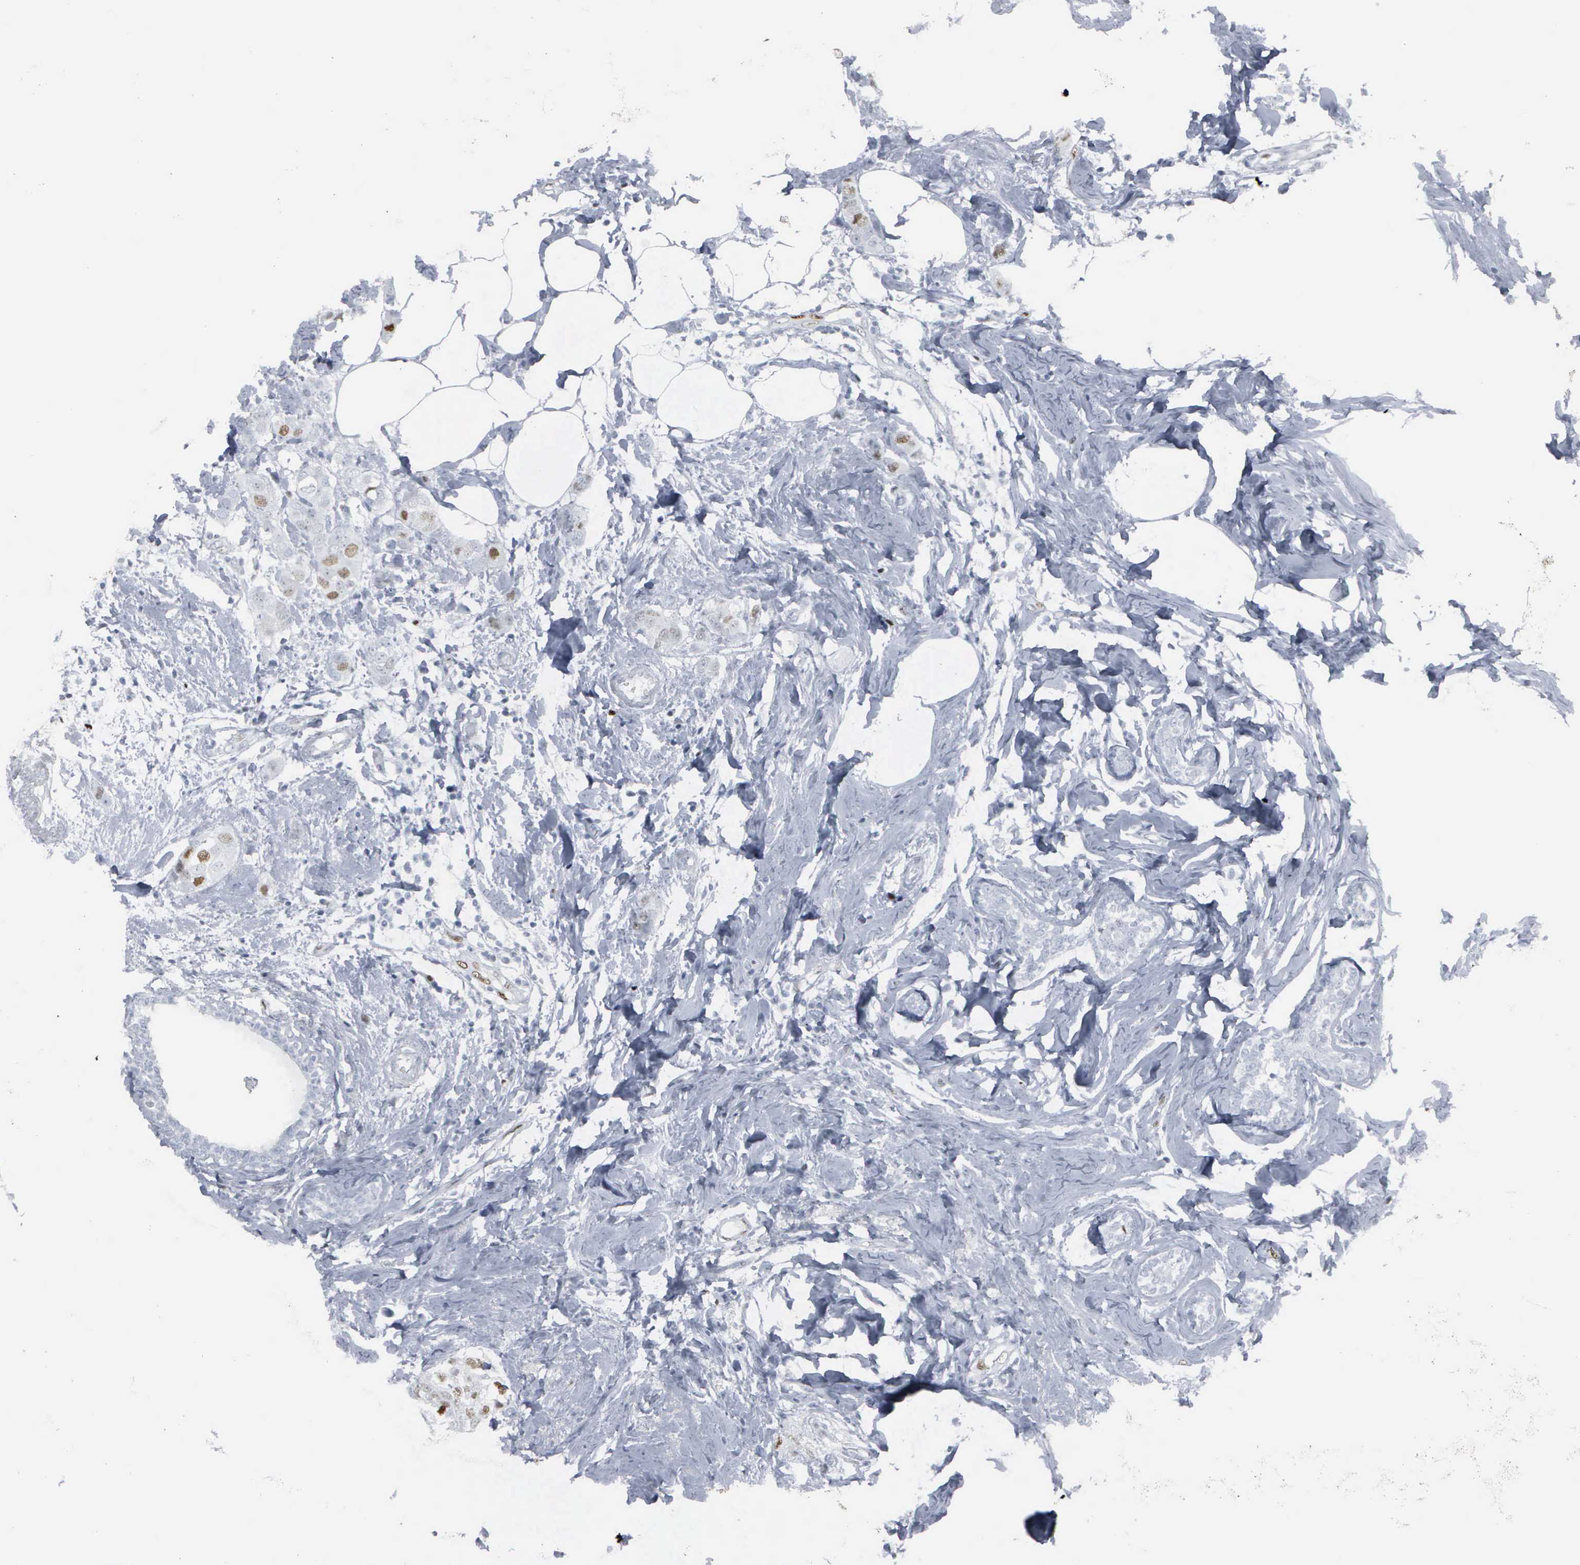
{"staining": {"intensity": "moderate", "quantity": "<25%", "location": "nuclear"}, "tissue": "breast cancer", "cell_type": "Tumor cells", "image_type": "cancer", "snomed": [{"axis": "morphology", "description": "Normal tissue, NOS"}, {"axis": "morphology", "description": "Duct carcinoma"}, {"axis": "topography", "description": "Breast"}], "caption": "A histopathology image of breast invasive ductal carcinoma stained for a protein displays moderate nuclear brown staining in tumor cells.", "gene": "CCND3", "patient": {"sex": "female", "age": 50}}